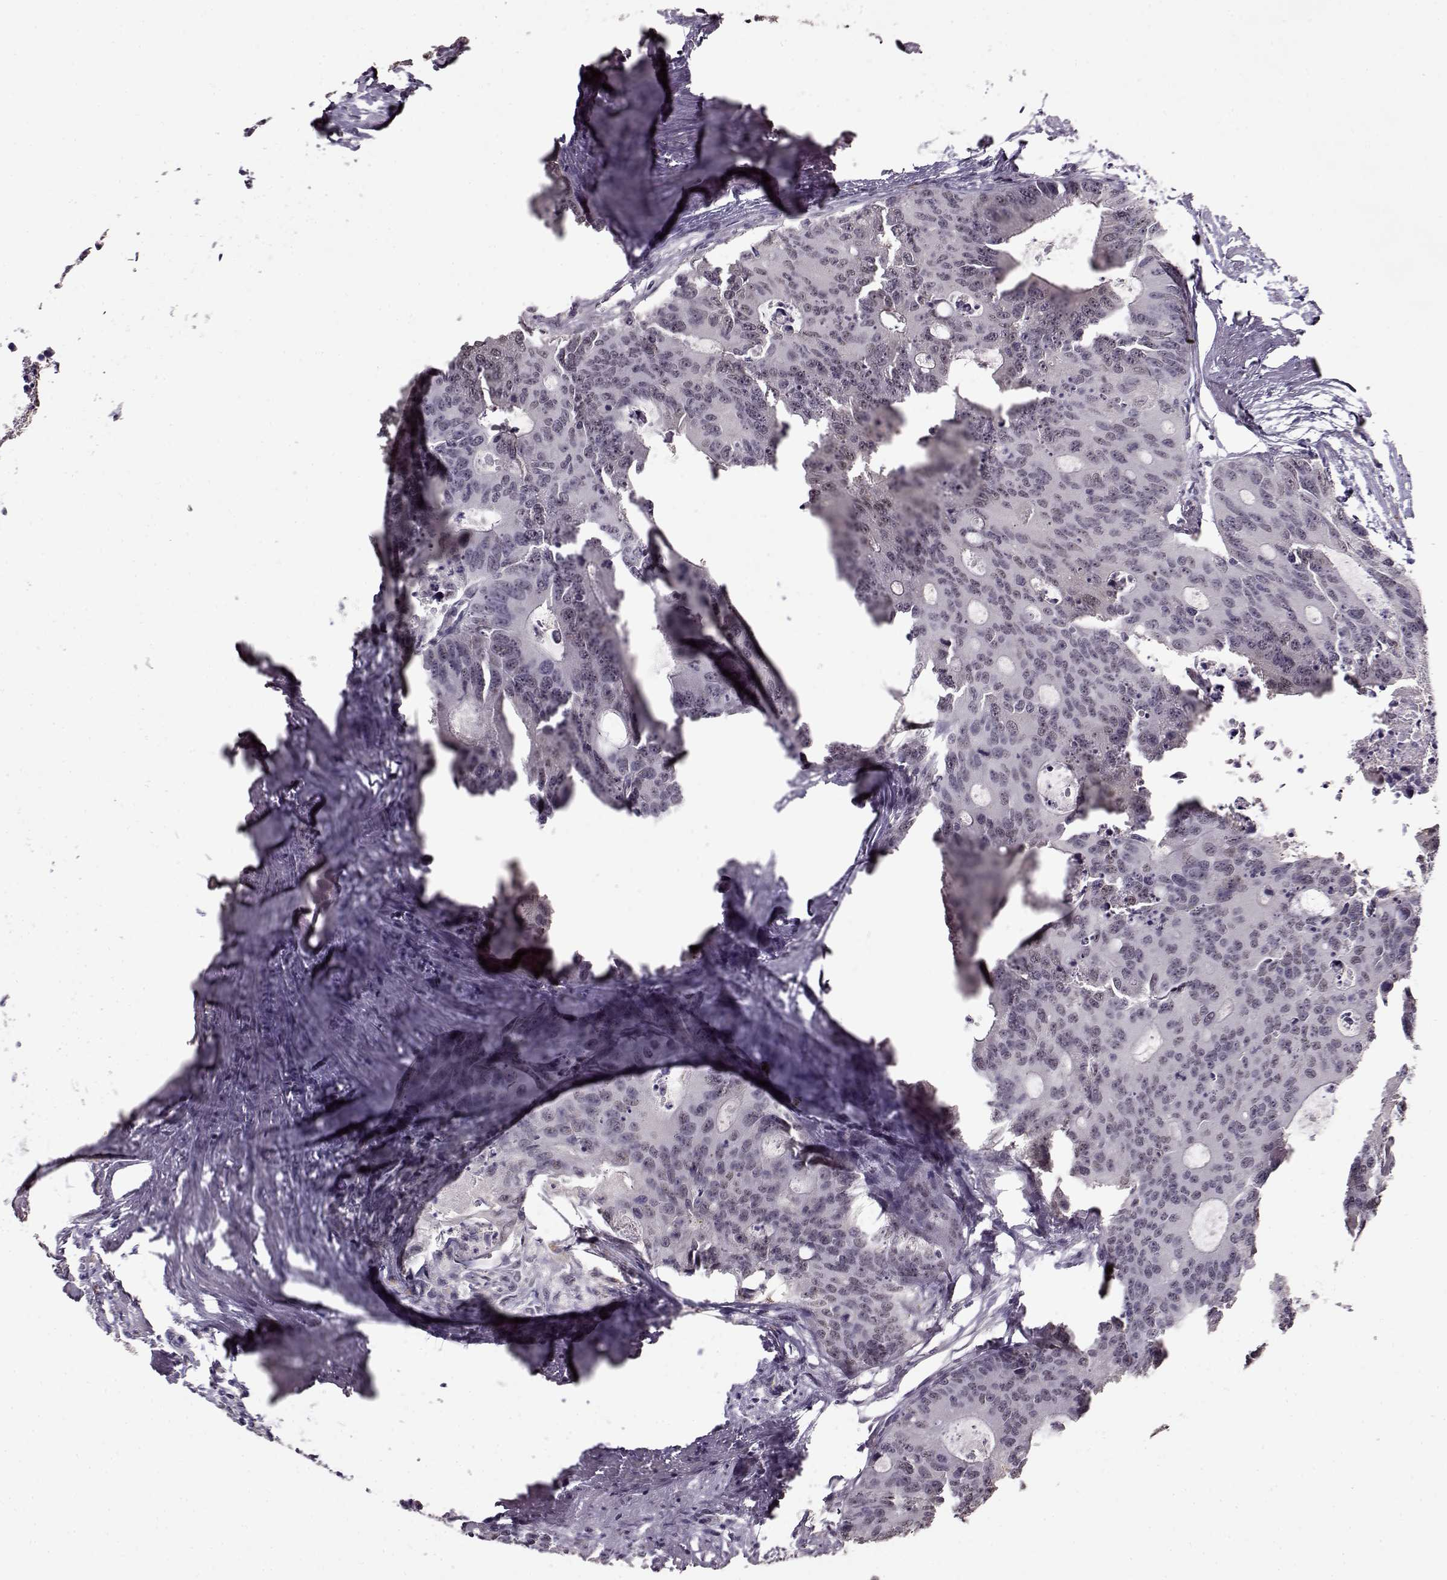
{"staining": {"intensity": "negative", "quantity": "none", "location": "none"}, "tissue": "colorectal cancer", "cell_type": "Tumor cells", "image_type": "cancer", "snomed": [{"axis": "morphology", "description": "Adenocarcinoma, NOS"}, {"axis": "topography", "description": "Colon"}], "caption": "A histopathology image of colorectal cancer (adenocarcinoma) stained for a protein displays no brown staining in tumor cells.", "gene": "RP1L1", "patient": {"sex": "male", "age": 67}}